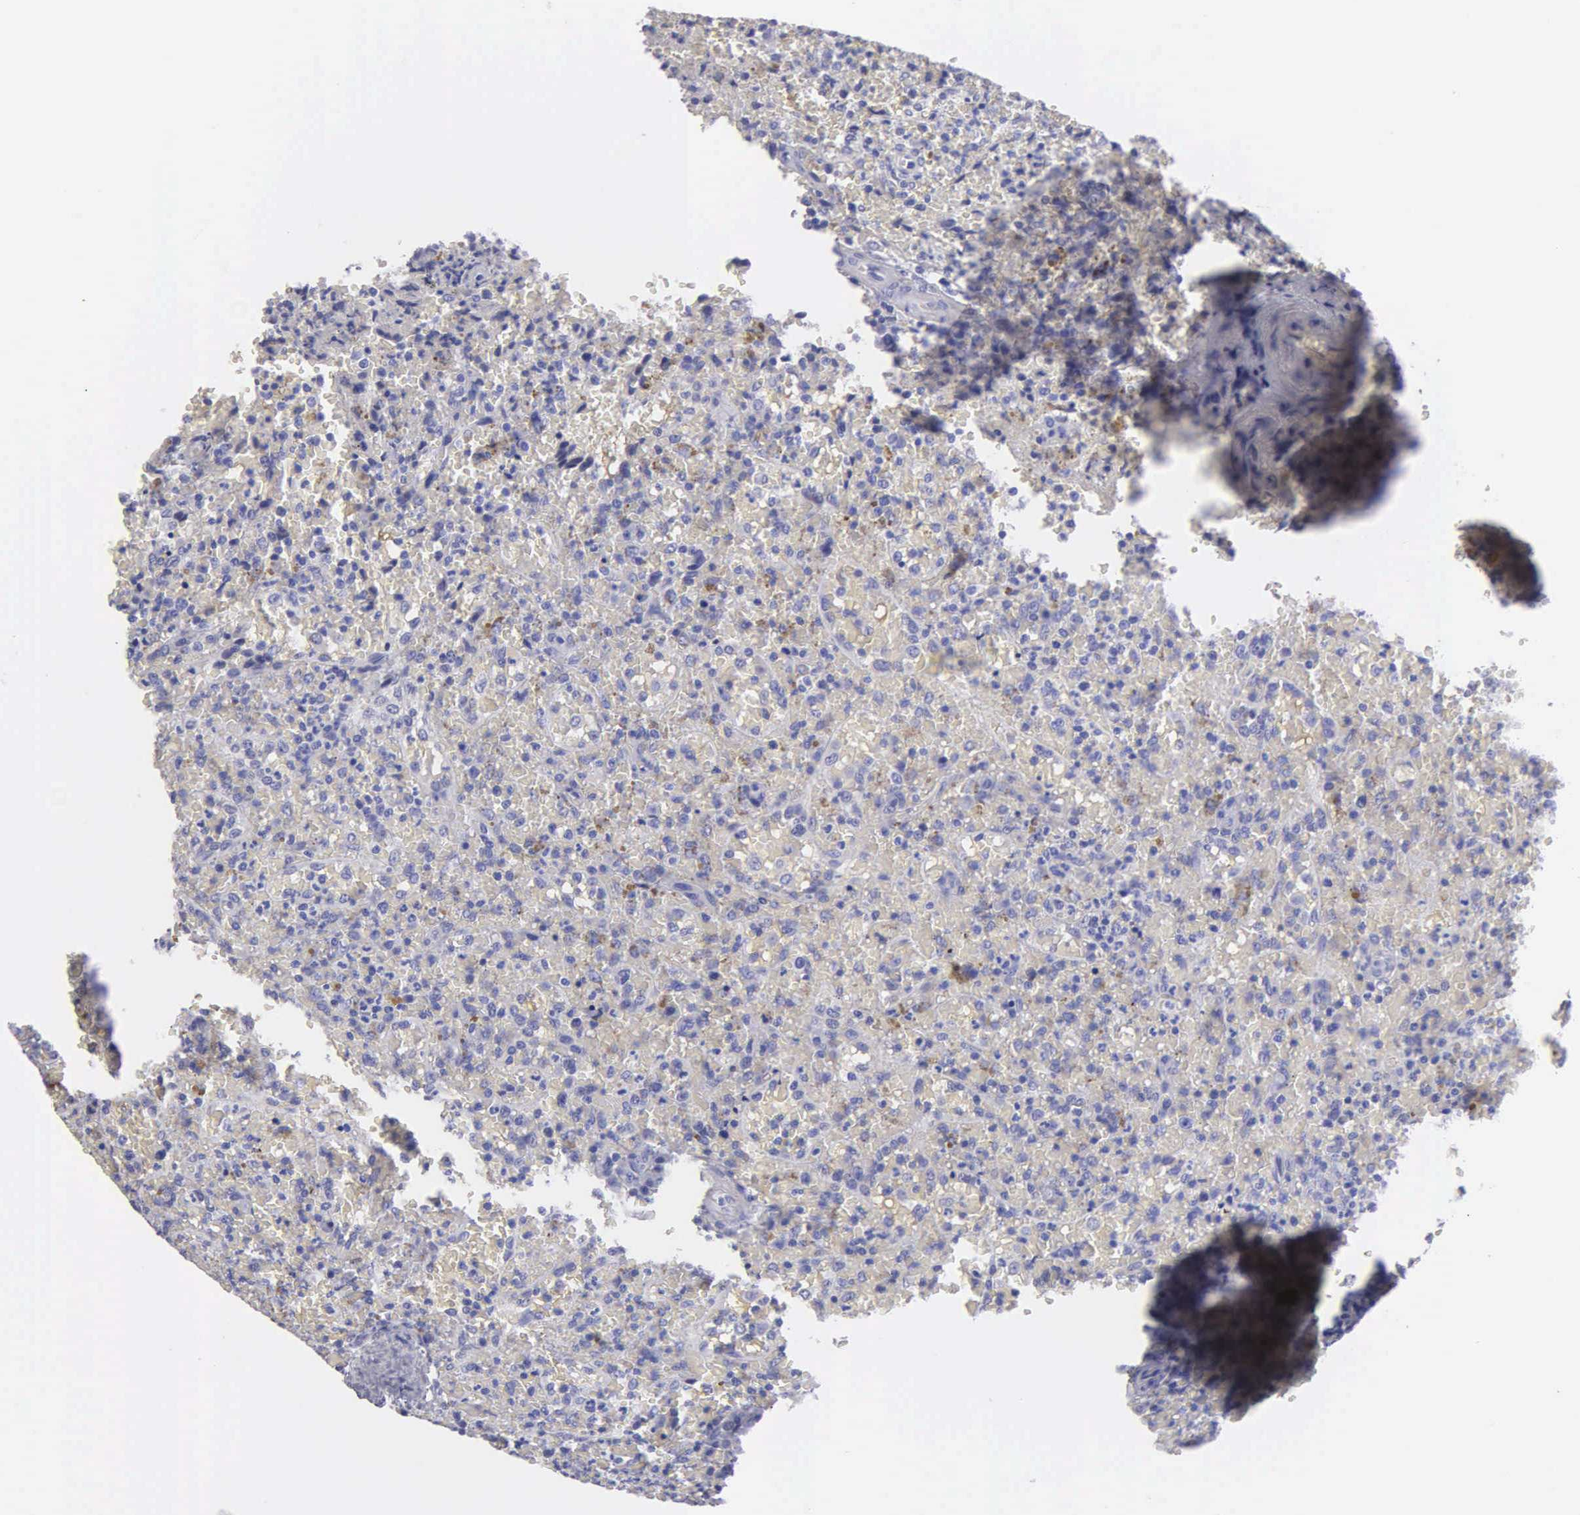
{"staining": {"intensity": "negative", "quantity": "none", "location": "none"}, "tissue": "lymphoma", "cell_type": "Tumor cells", "image_type": "cancer", "snomed": [{"axis": "morphology", "description": "Malignant lymphoma, non-Hodgkin's type, High grade"}, {"axis": "topography", "description": "Spleen"}, {"axis": "topography", "description": "Lymph node"}], "caption": "A photomicrograph of human high-grade malignant lymphoma, non-Hodgkin's type is negative for staining in tumor cells.", "gene": "FBLN5", "patient": {"sex": "female", "age": 70}}